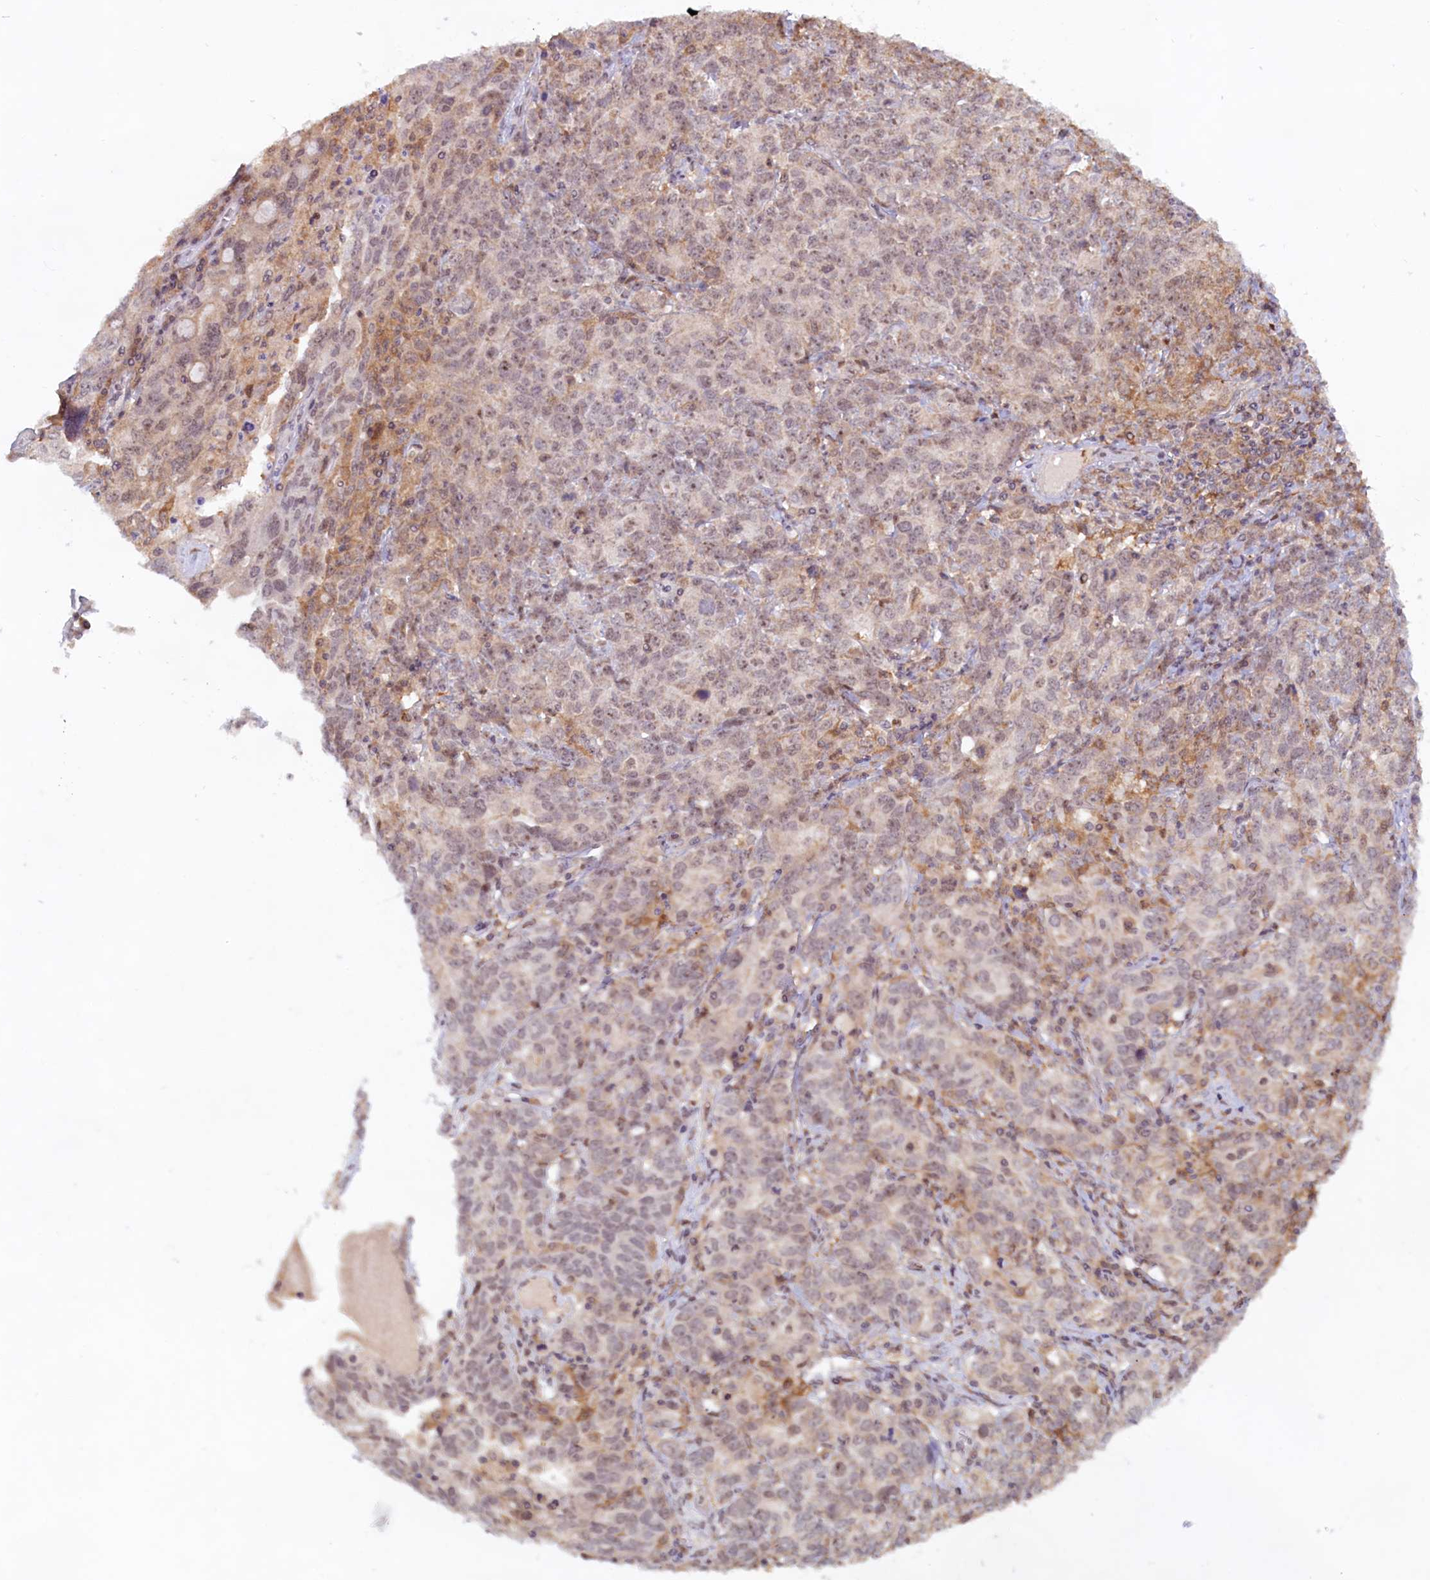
{"staining": {"intensity": "moderate", "quantity": "<25%", "location": "cytoplasmic/membranous,nuclear"}, "tissue": "ovarian cancer", "cell_type": "Tumor cells", "image_type": "cancer", "snomed": [{"axis": "morphology", "description": "Carcinoma, endometroid"}, {"axis": "topography", "description": "Ovary"}], "caption": "A brown stain labels moderate cytoplasmic/membranous and nuclear staining of a protein in human ovarian endometroid carcinoma tumor cells.", "gene": "C1D", "patient": {"sex": "female", "age": 62}}